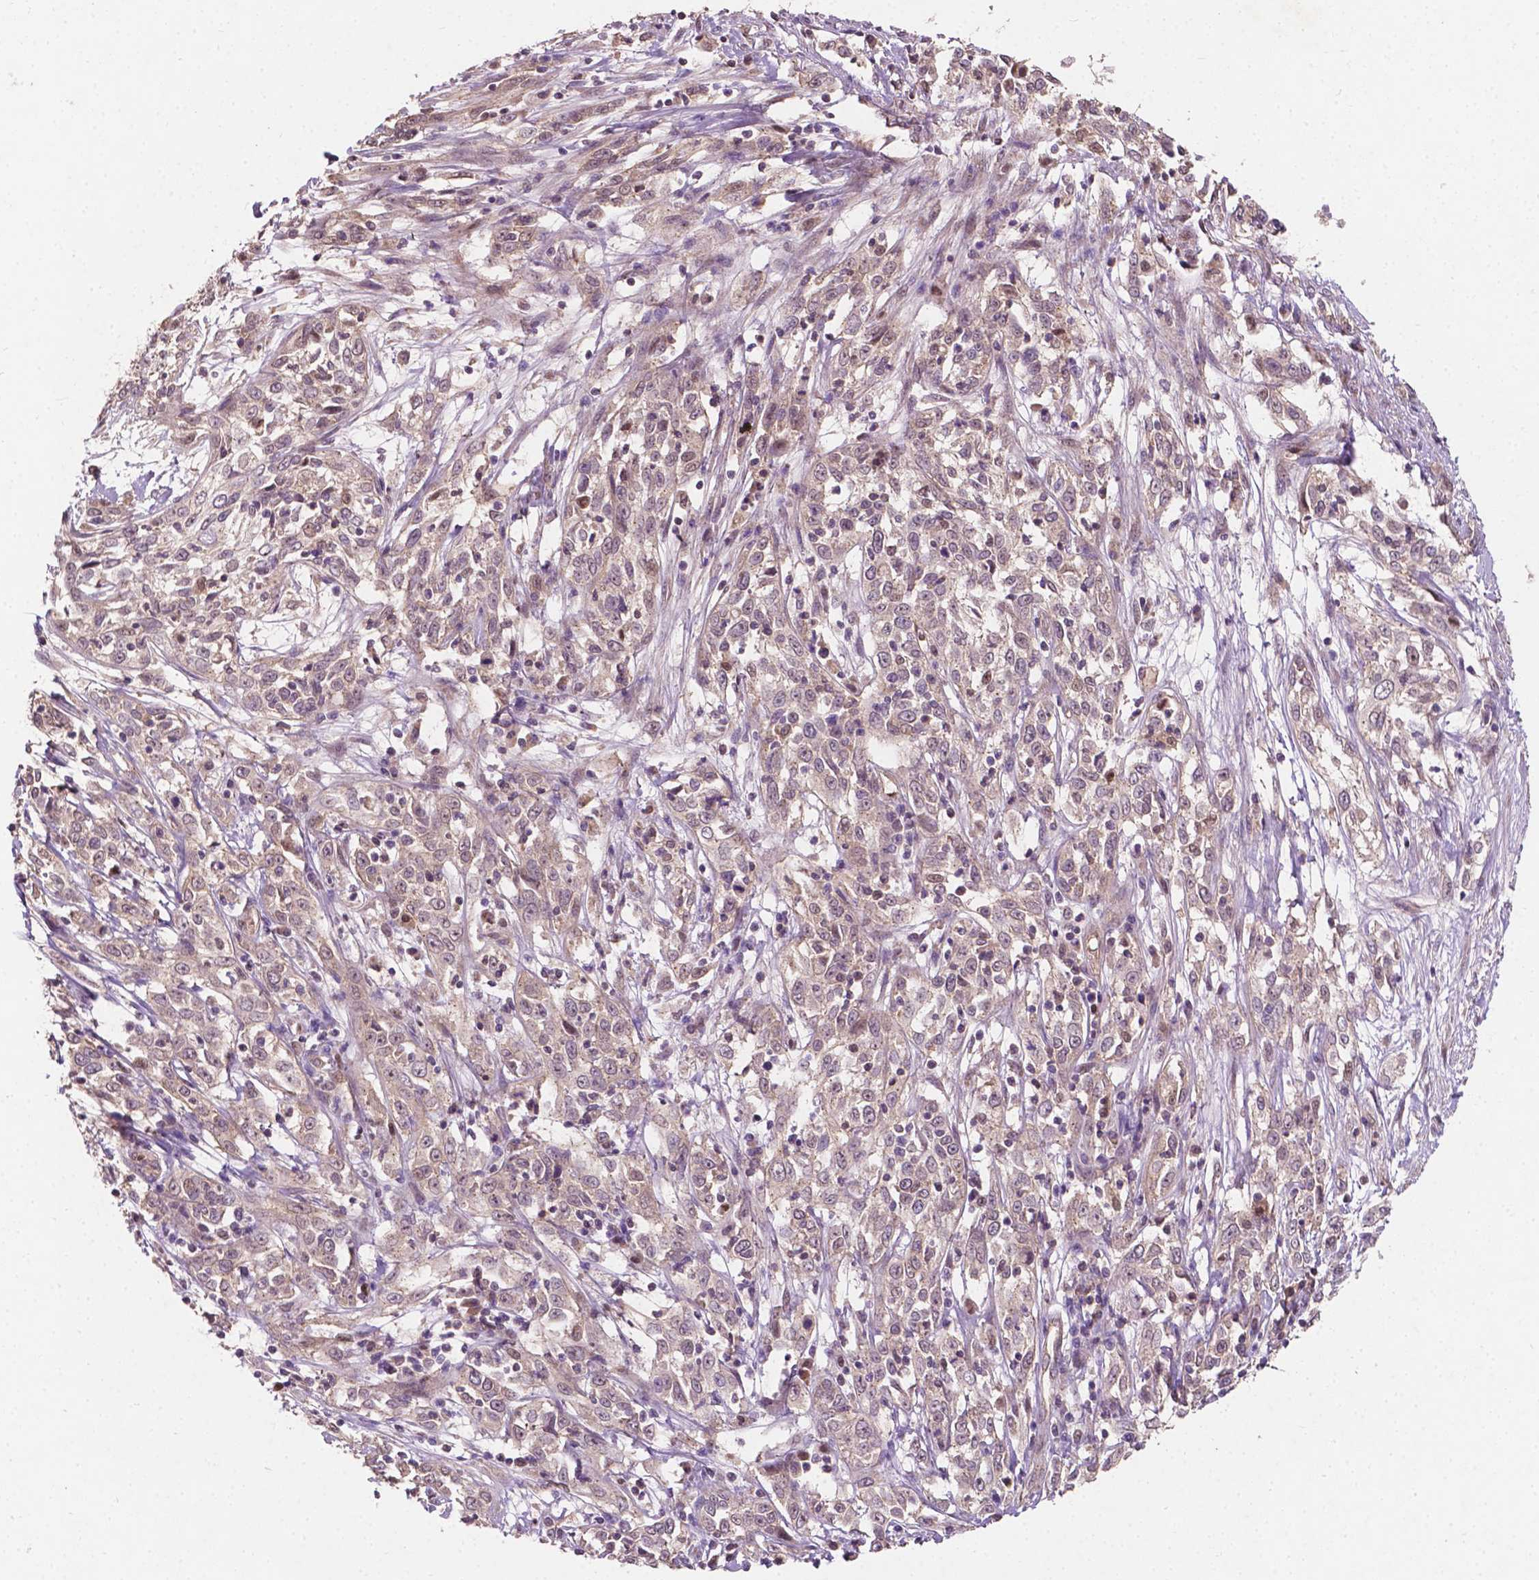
{"staining": {"intensity": "weak", "quantity": ">75%", "location": "cytoplasmic/membranous"}, "tissue": "cervical cancer", "cell_type": "Tumor cells", "image_type": "cancer", "snomed": [{"axis": "morphology", "description": "Adenocarcinoma, NOS"}, {"axis": "topography", "description": "Cervix"}], "caption": "Human cervical cancer (adenocarcinoma) stained for a protein (brown) demonstrates weak cytoplasmic/membranous positive expression in approximately >75% of tumor cells.", "gene": "DUSP16", "patient": {"sex": "female", "age": 40}}